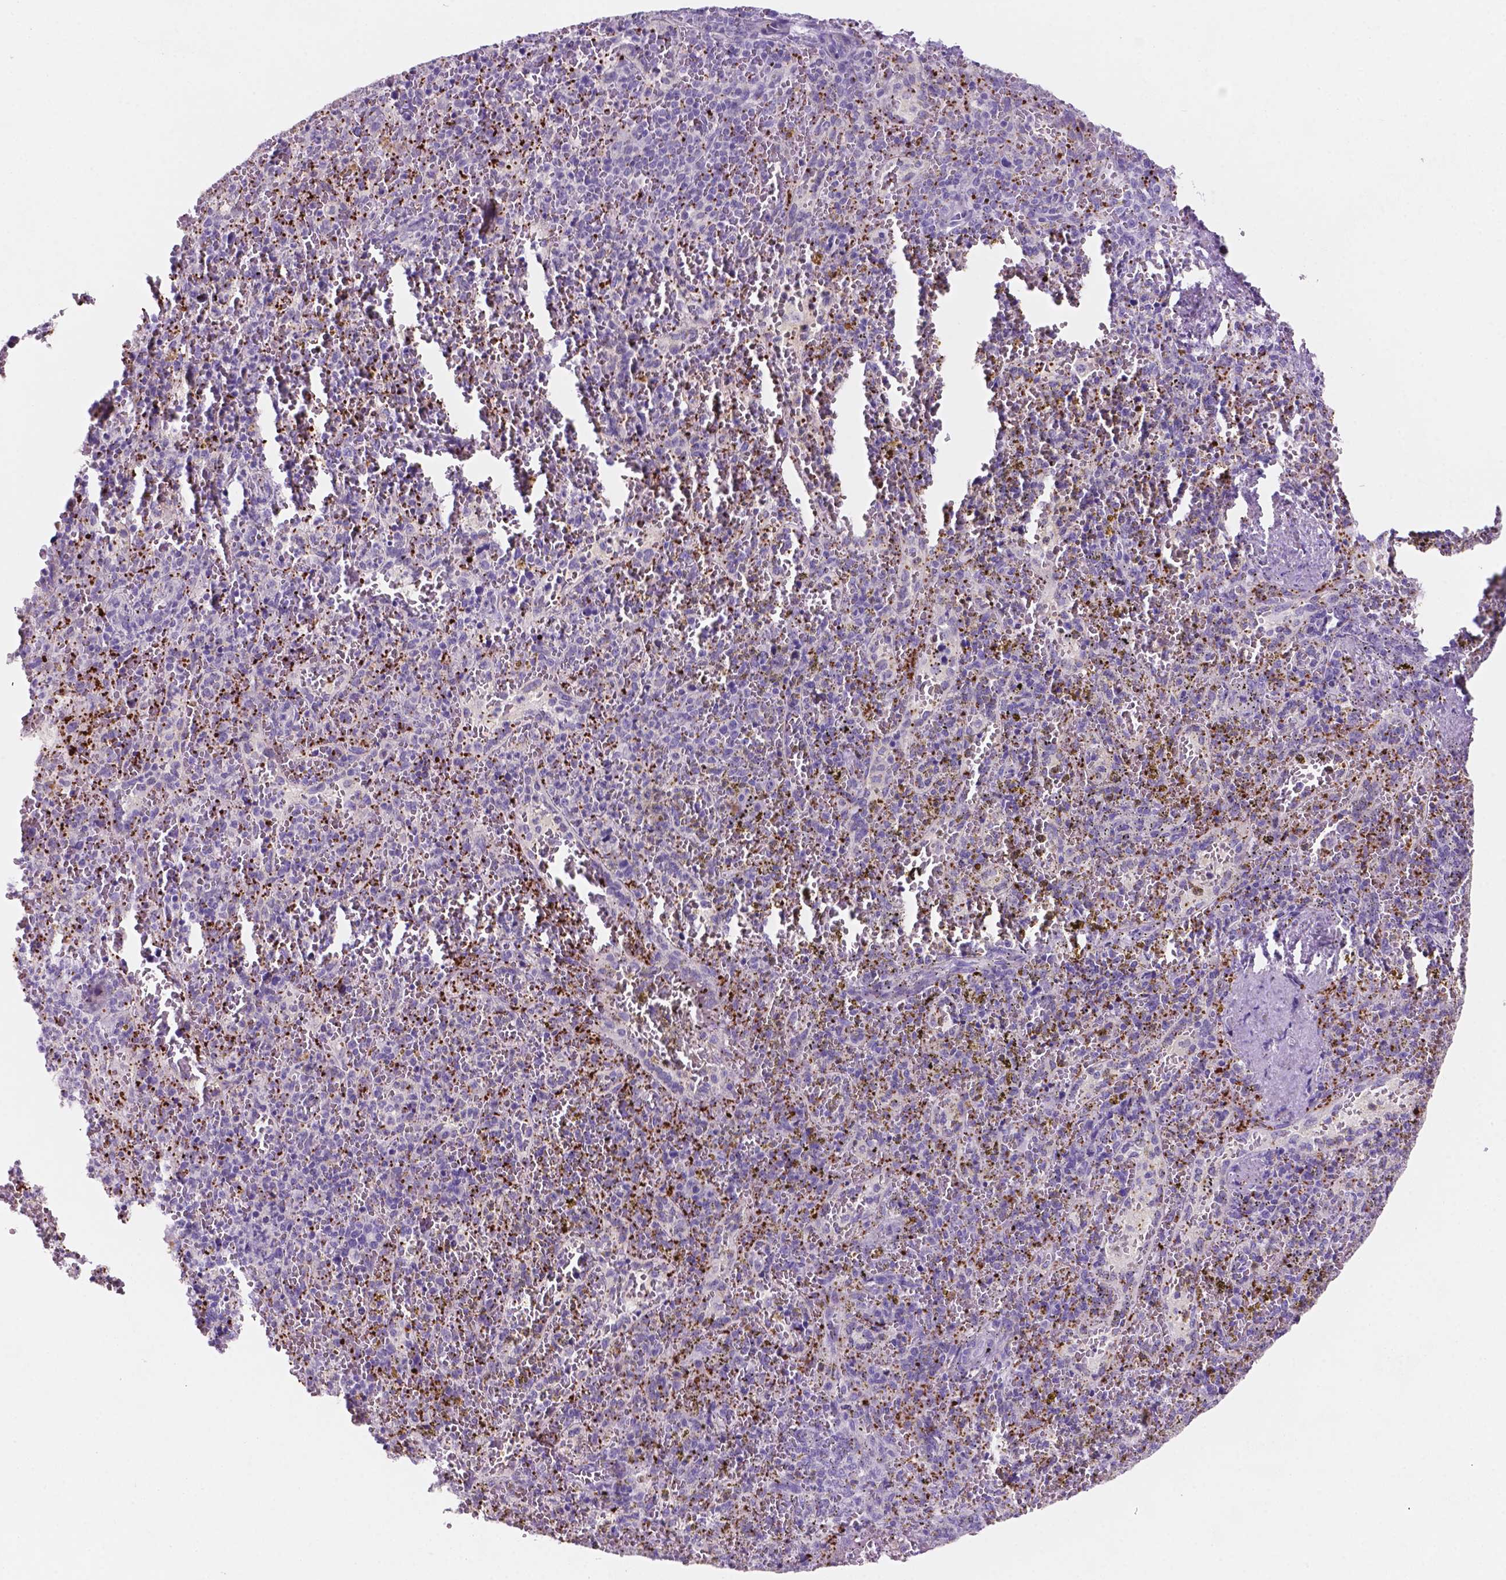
{"staining": {"intensity": "negative", "quantity": "none", "location": "none"}, "tissue": "spleen", "cell_type": "Cells in red pulp", "image_type": "normal", "snomed": [{"axis": "morphology", "description": "Normal tissue, NOS"}, {"axis": "topography", "description": "Spleen"}], "caption": "Human spleen stained for a protein using immunohistochemistry (IHC) shows no staining in cells in red pulp.", "gene": "EBLN2", "patient": {"sex": "female", "age": 50}}